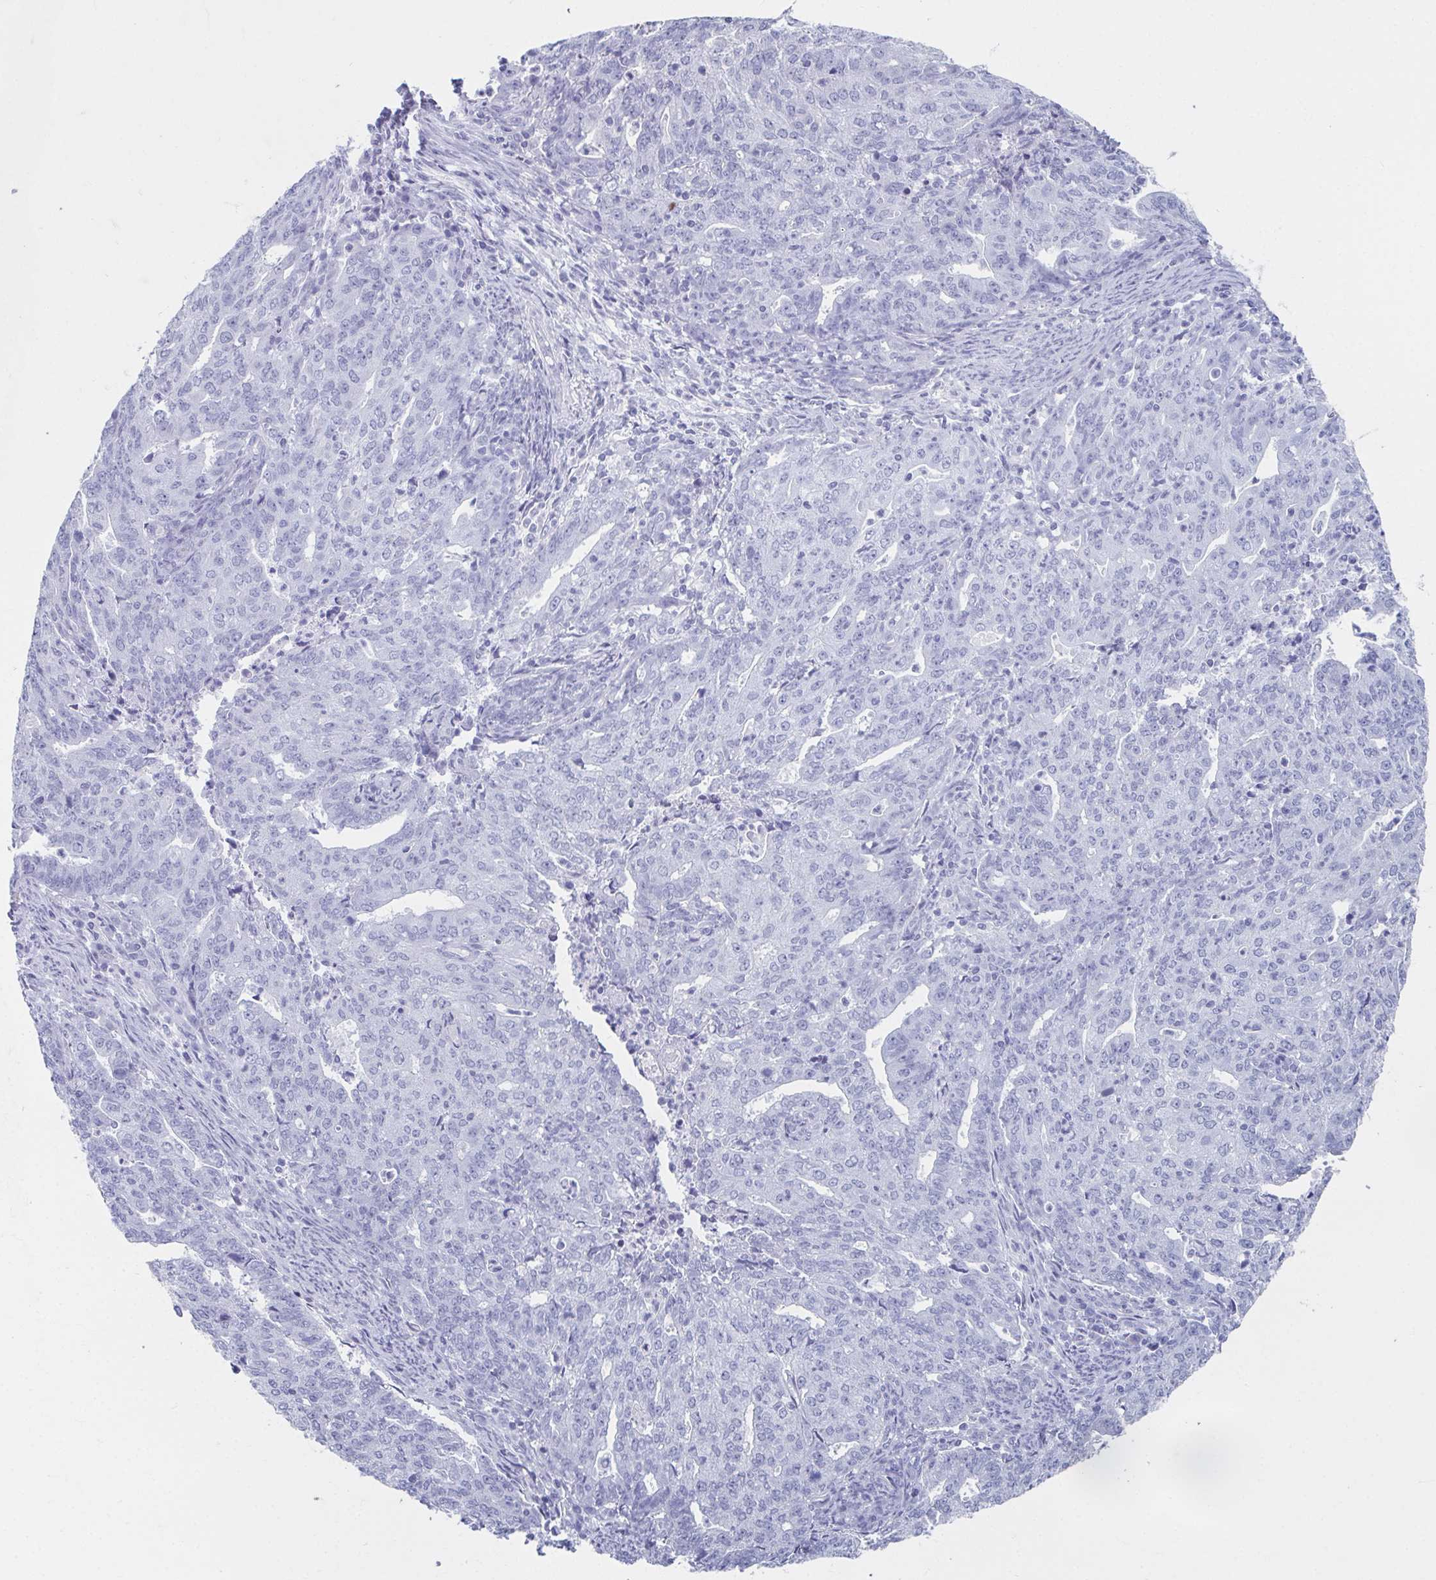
{"staining": {"intensity": "negative", "quantity": "none", "location": "none"}, "tissue": "endometrial cancer", "cell_type": "Tumor cells", "image_type": "cancer", "snomed": [{"axis": "morphology", "description": "Adenocarcinoma, NOS"}, {"axis": "topography", "description": "Endometrium"}], "caption": "This is an immunohistochemistry (IHC) micrograph of human endometrial cancer (adenocarcinoma). There is no staining in tumor cells.", "gene": "GHRL", "patient": {"sex": "female", "age": 82}}